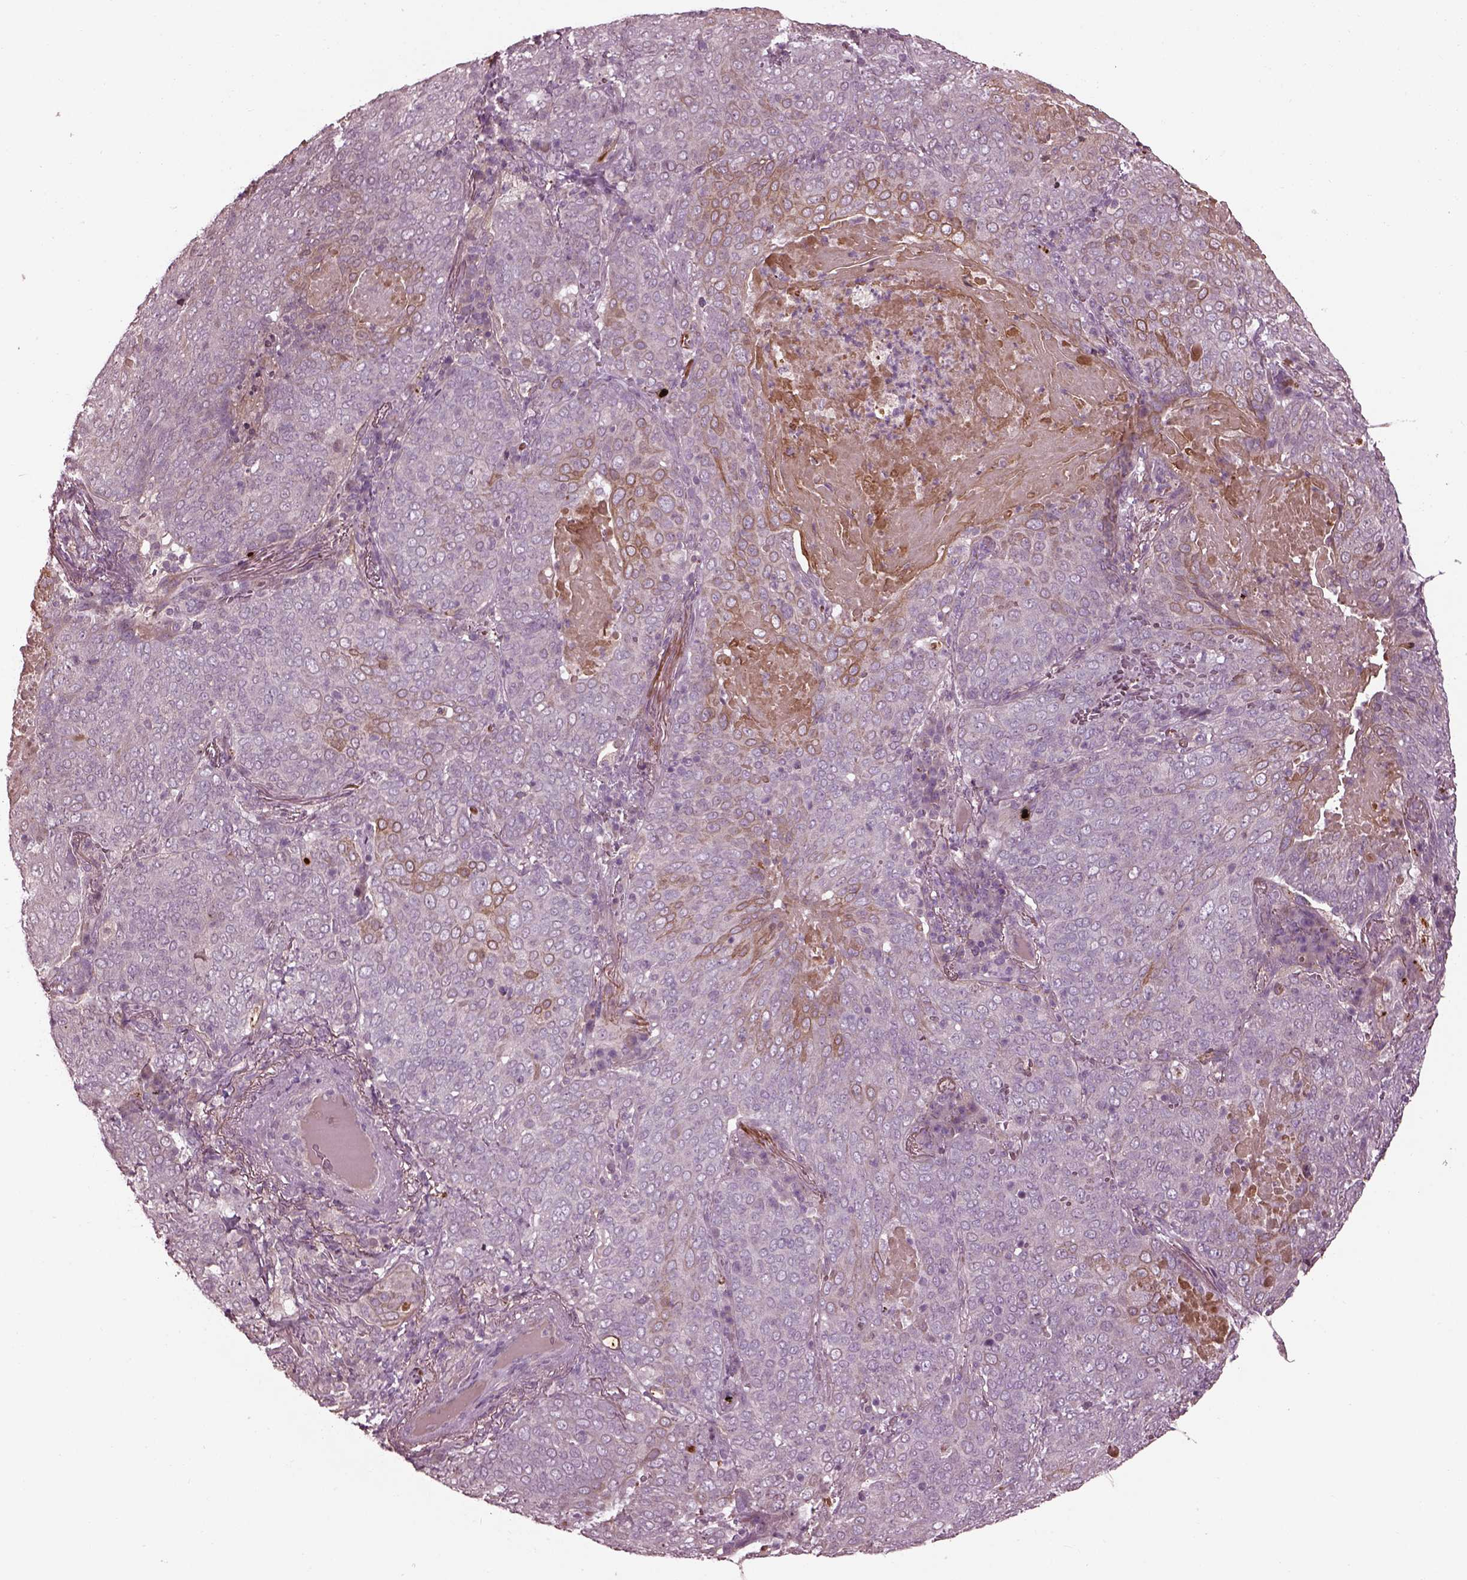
{"staining": {"intensity": "weak", "quantity": "<25%", "location": "cytoplasmic/membranous"}, "tissue": "lung cancer", "cell_type": "Tumor cells", "image_type": "cancer", "snomed": [{"axis": "morphology", "description": "Squamous cell carcinoma, NOS"}, {"axis": "topography", "description": "Lung"}], "caption": "Lung cancer was stained to show a protein in brown. There is no significant staining in tumor cells. (Brightfield microscopy of DAB (3,3'-diaminobenzidine) immunohistochemistry at high magnification).", "gene": "EFEMP1", "patient": {"sex": "male", "age": 82}}